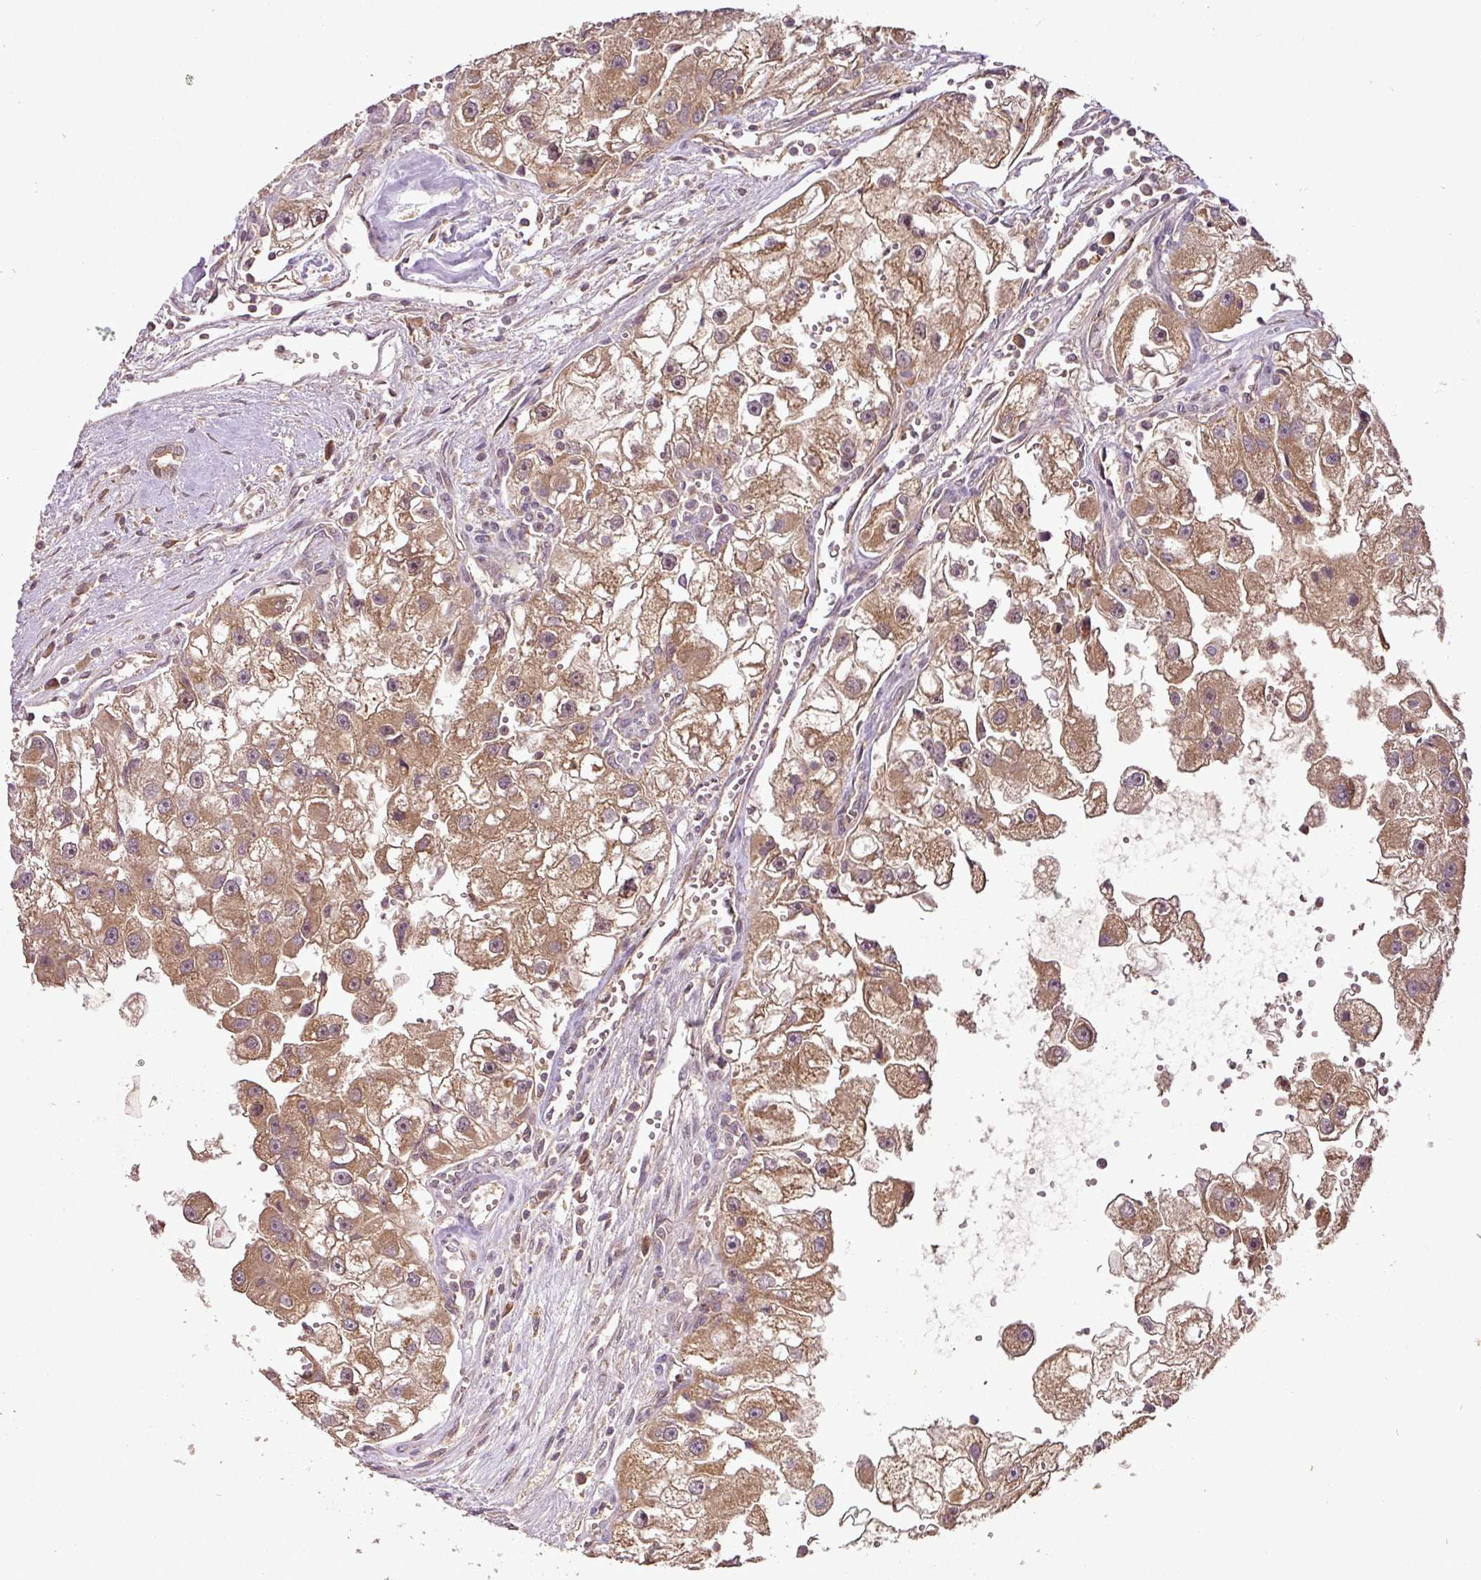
{"staining": {"intensity": "moderate", "quantity": ">75%", "location": "cytoplasmic/membranous"}, "tissue": "renal cancer", "cell_type": "Tumor cells", "image_type": "cancer", "snomed": [{"axis": "morphology", "description": "Adenocarcinoma, NOS"}, {"axis": "topography", "description": "Kidney"}], "caption": "Immunohistochemistry (IHC) (DAB (3,3'-diaminobenzidine)) staining of renal cancer (adenocarcinoma) displays moderate cytoplasmic/membranous protein staining in about >75% of tumor cells.", "gene": "FAIM", "patient": {"sex": "male", "age": 63}}